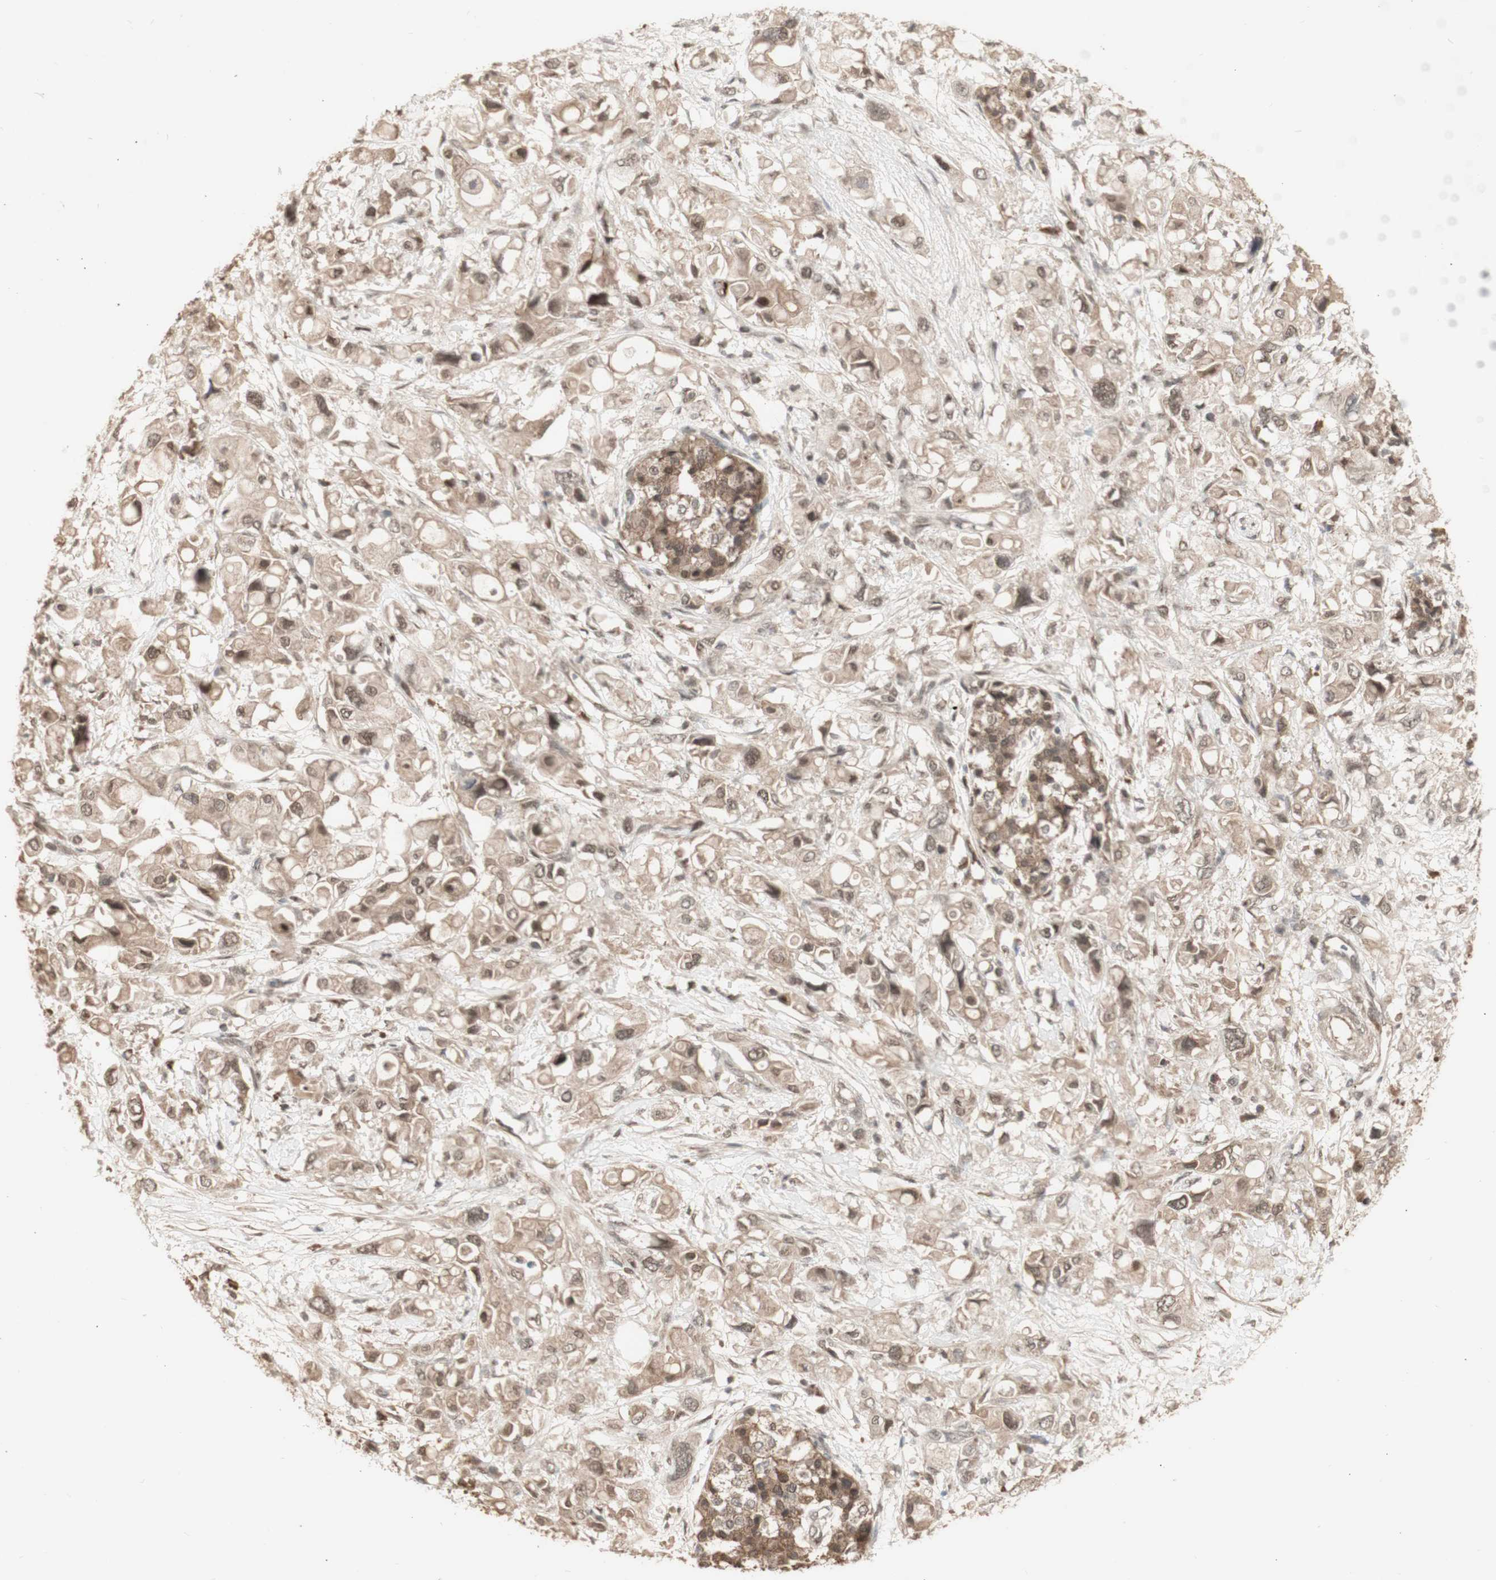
{"staining": {"intensity": "moderate", "quantity": ">75%", "location": "cytoplasmic/membranous,nuclear"}, "tissue": "pancreatic cancer", "cell_type": "Tumor cells", "image_type": "cancer", "snomed": [{"axis": "morphology", "description": "Adenocarcinoma, NOS"}, {"axis": "topography", "description": "Pancreas"}], "caption": "Protein staining shows moderate cytoplasmic/membranous and nuclear positivity in approximately >75% of tumor cells in adenocarcinoma (pancreatic).", "gene": "ALOX12", "patient": {"sex": "female", "age": 56}}